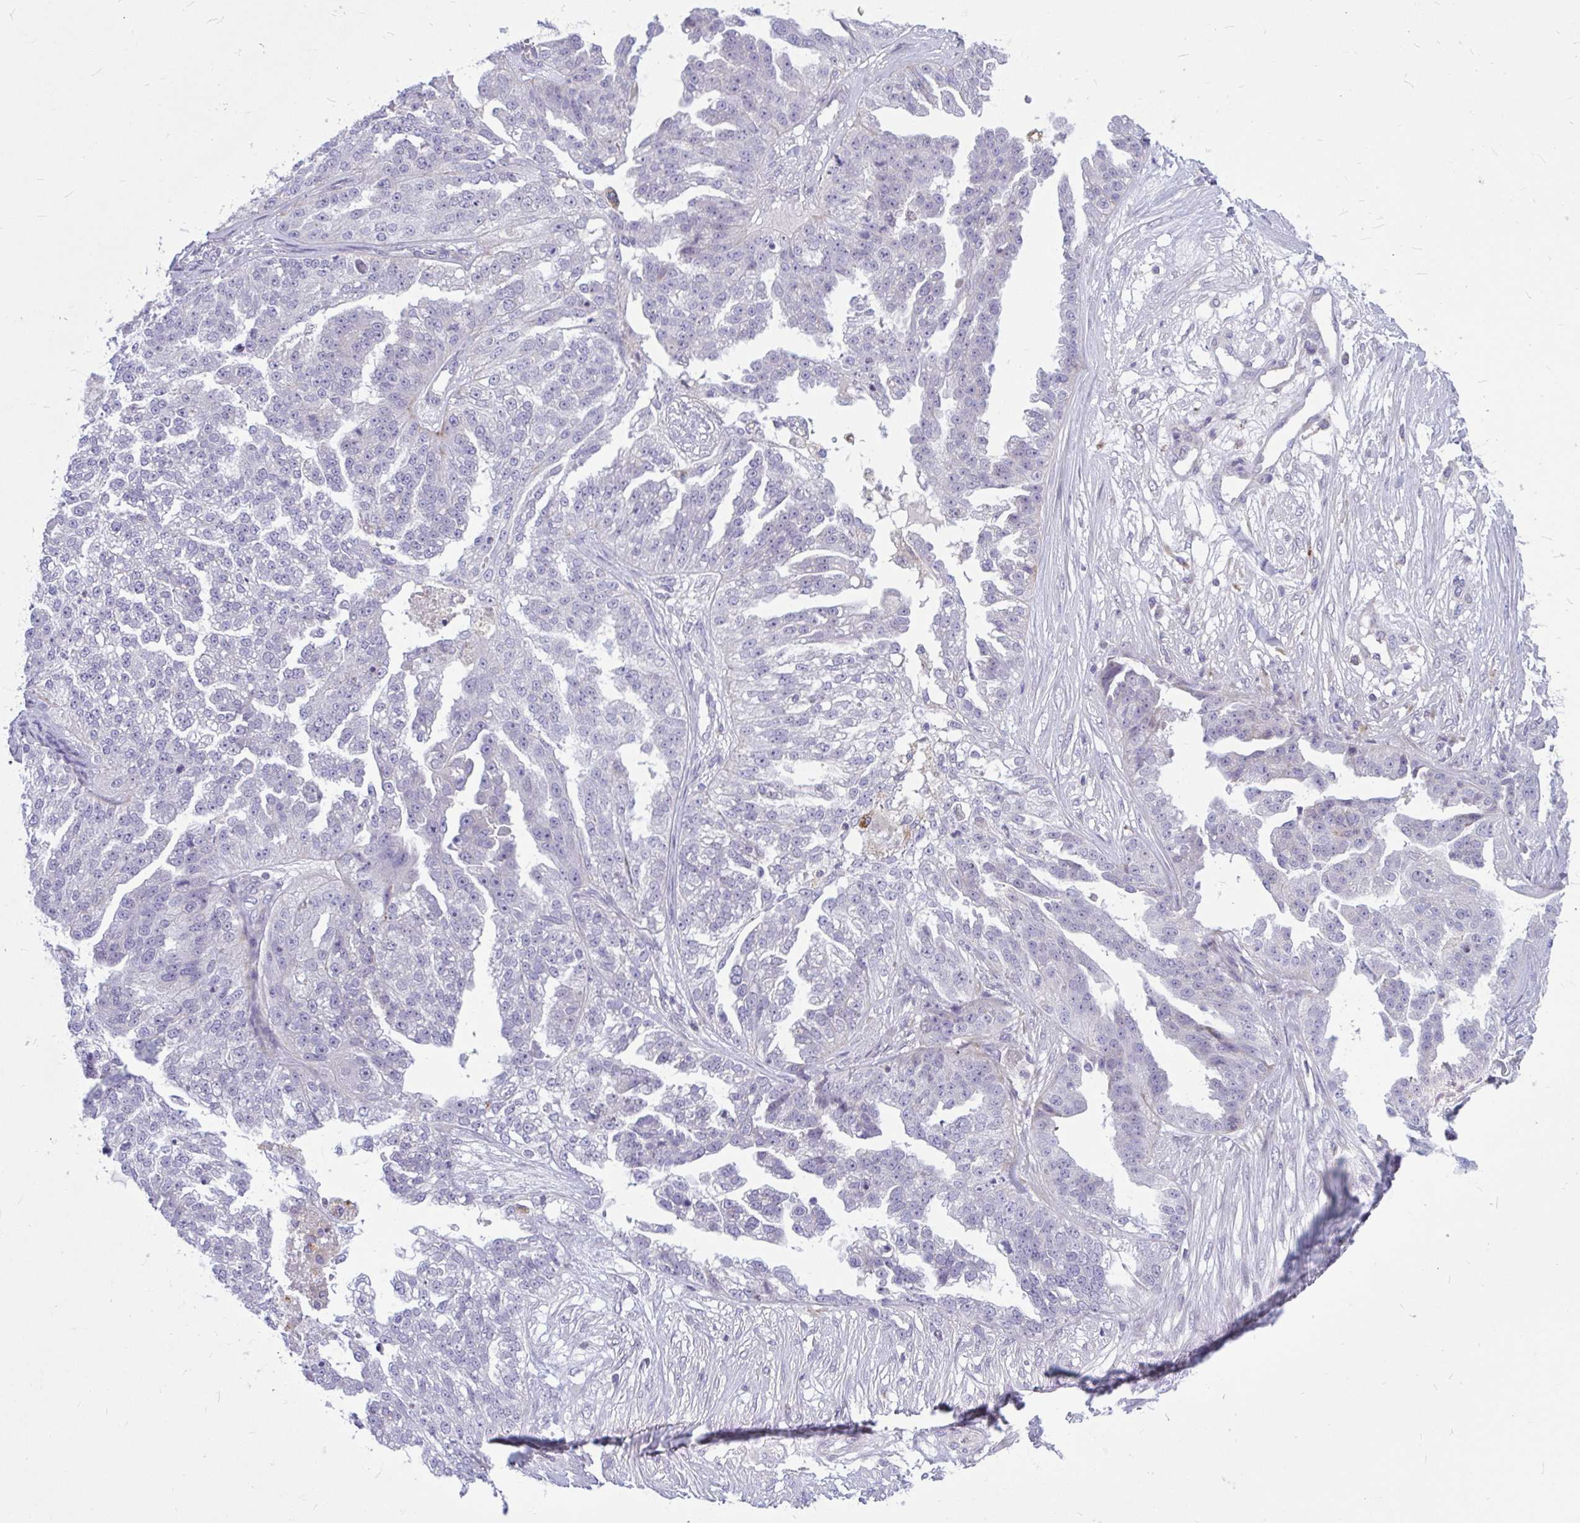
{"staining": {"intensity": "negative", "quantity": "none", "location": "none"}, "tissue": "ovarian cancer", "cell_type": "Tumor cells", "image_type": "cancer", "snomed": [{"axis": "morphology", "description": "Cystadenocarcinoma, serous, NOS"}, {"axis": "topography", "description": "Ovary"}], "caption": "Tumor cells are negative for protein expression in human ovarian serous cystadenocarcinoma. Nuclei are stained in blue.", "gene": "ZSCAN25", "patient": {"sex": "female", "age": 58}}